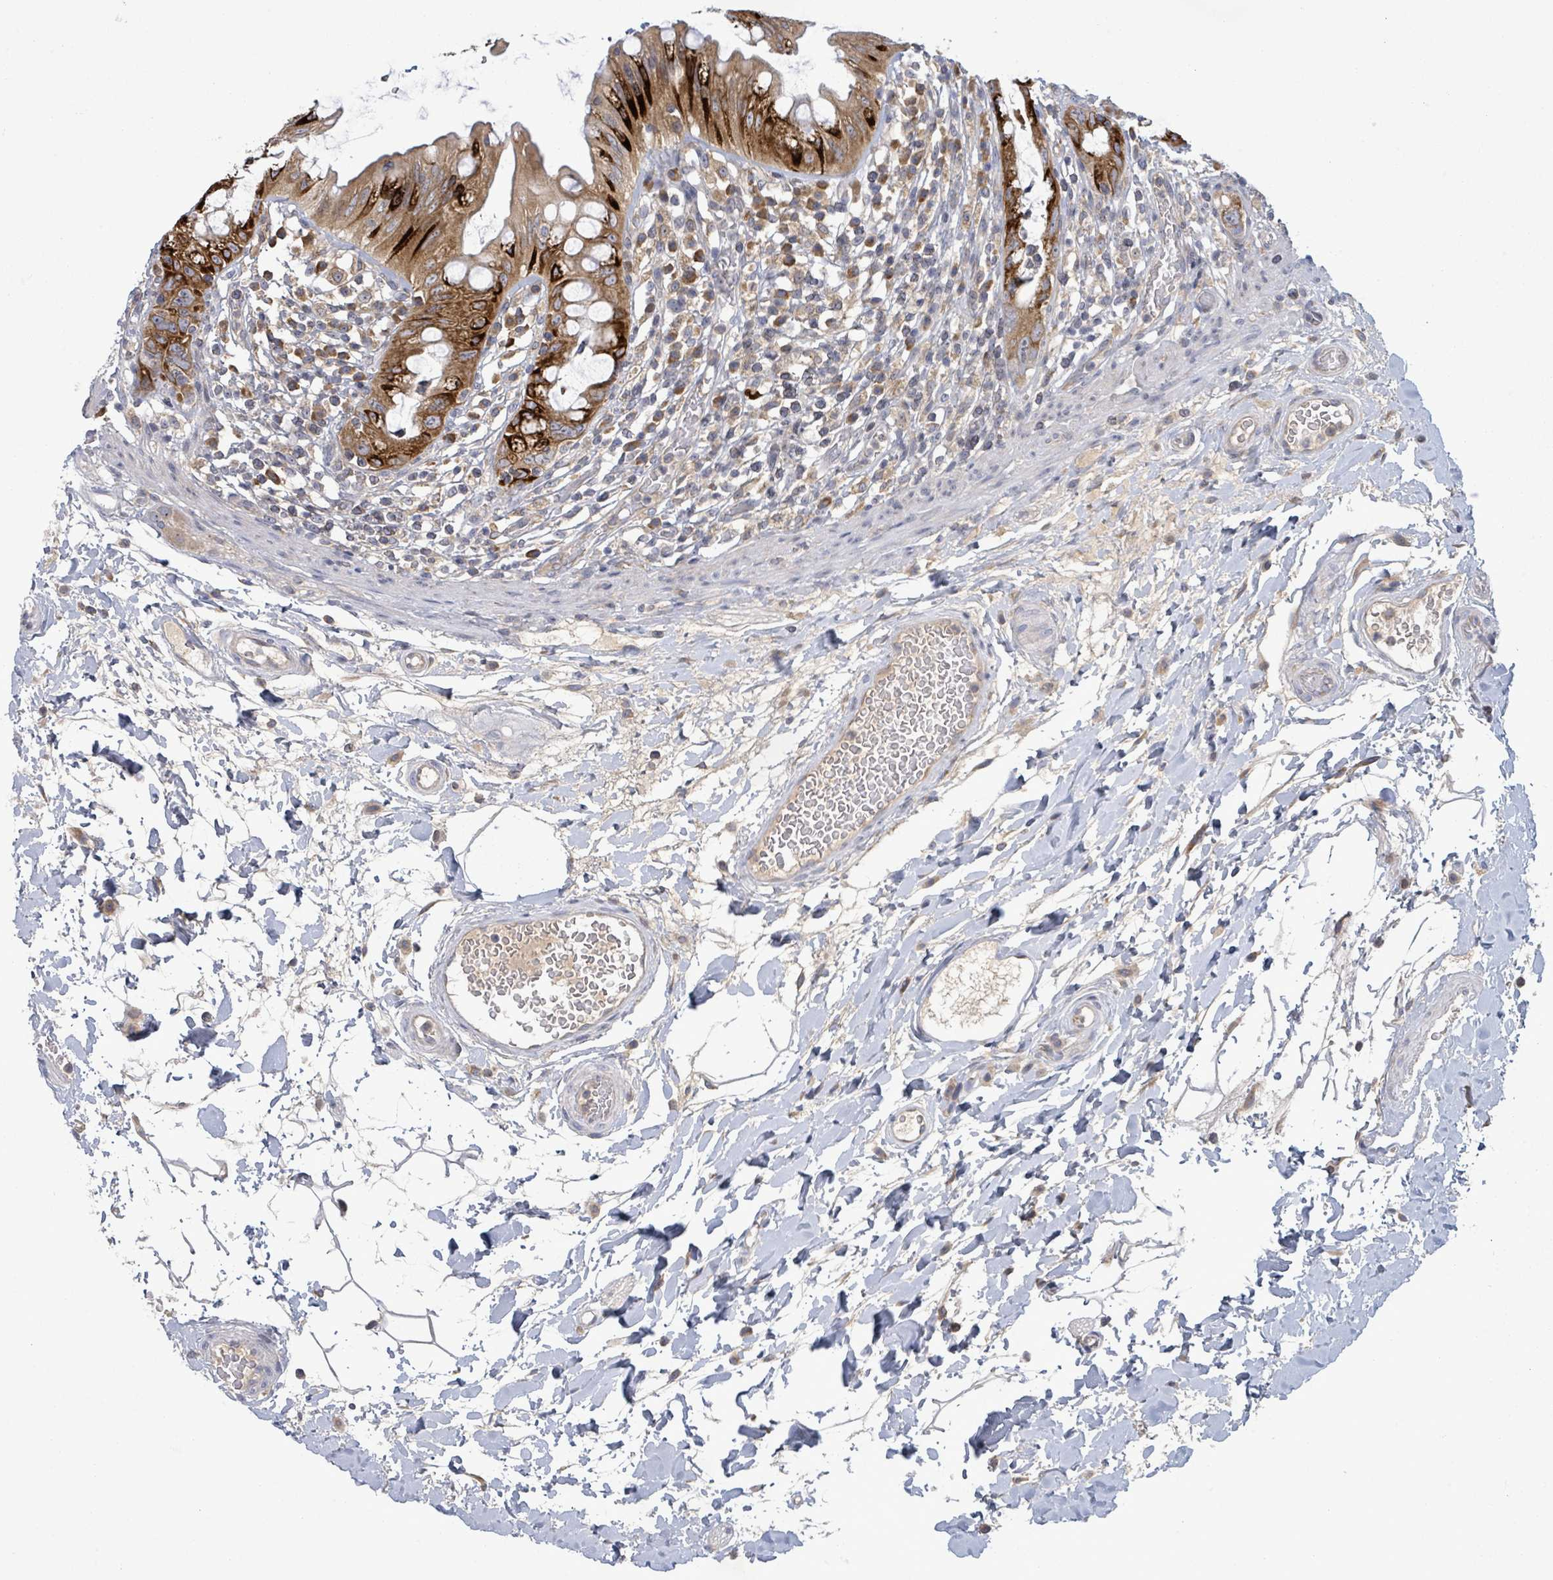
{"staining": {"intensity": "strong", "quantity": ">75%", "location": "cytoplasmic/membranous"}, "tissue": "rectum", "cell_type": "Glandular cells", "image_type": "normal", "snomed": [{"axis": "morphology", "description": "Normal tissue, NOS"}, {"axis": "topography", "description": "Rectum"}], "caption": "Protein analysis of benign rectum displays strong cytoplasmic/membranous staining in about >75% of glandular cells. (DAB IHC, brown staining for protein, blue staining for nuclei).", "gene": "ATP13A1", "patient": {"sex": "female", "age": 57}}